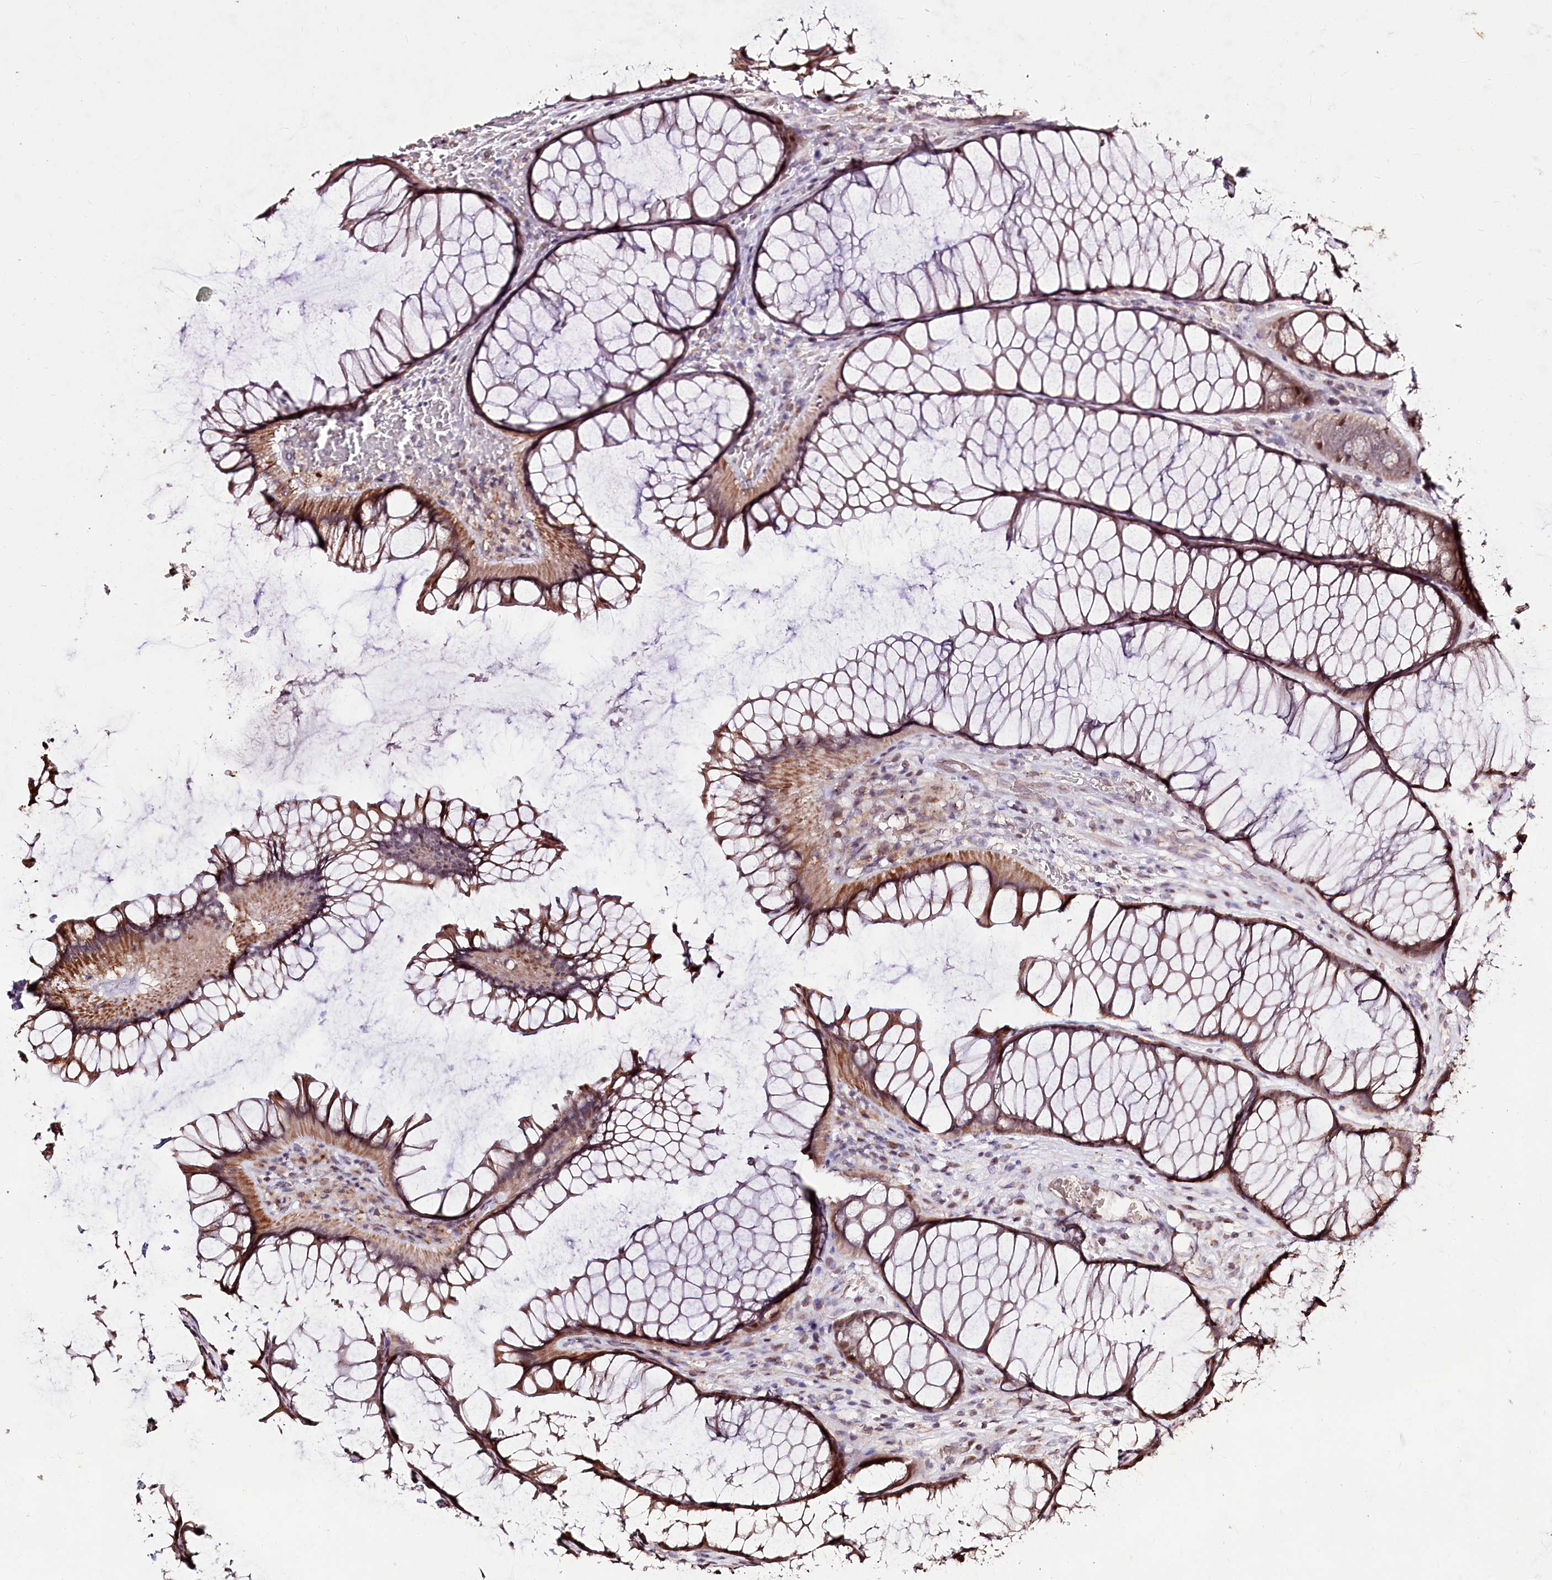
{"staining": {"intensity": "moderate", "quantity": ">75%", "location": "cytoplasmic/membranous,nuclear"}, "tissue": "colon", "cell_type": "Endothelial cells", "image_type": "normal", "snomed": [{"axis": "morphology", "description": "Normal tissue, NOS"}, {"axis": "topography", "description": "Colon"}], "caption": "Moderate cytoplasmic/membranous,nuclear protein staining is seen in about >75% of endothelial cells in colon. The protein is shown in brown color, while the nuclei are stained blue.", "gene": "CARD19", "patient": {"sex": "female", "age": 82}}